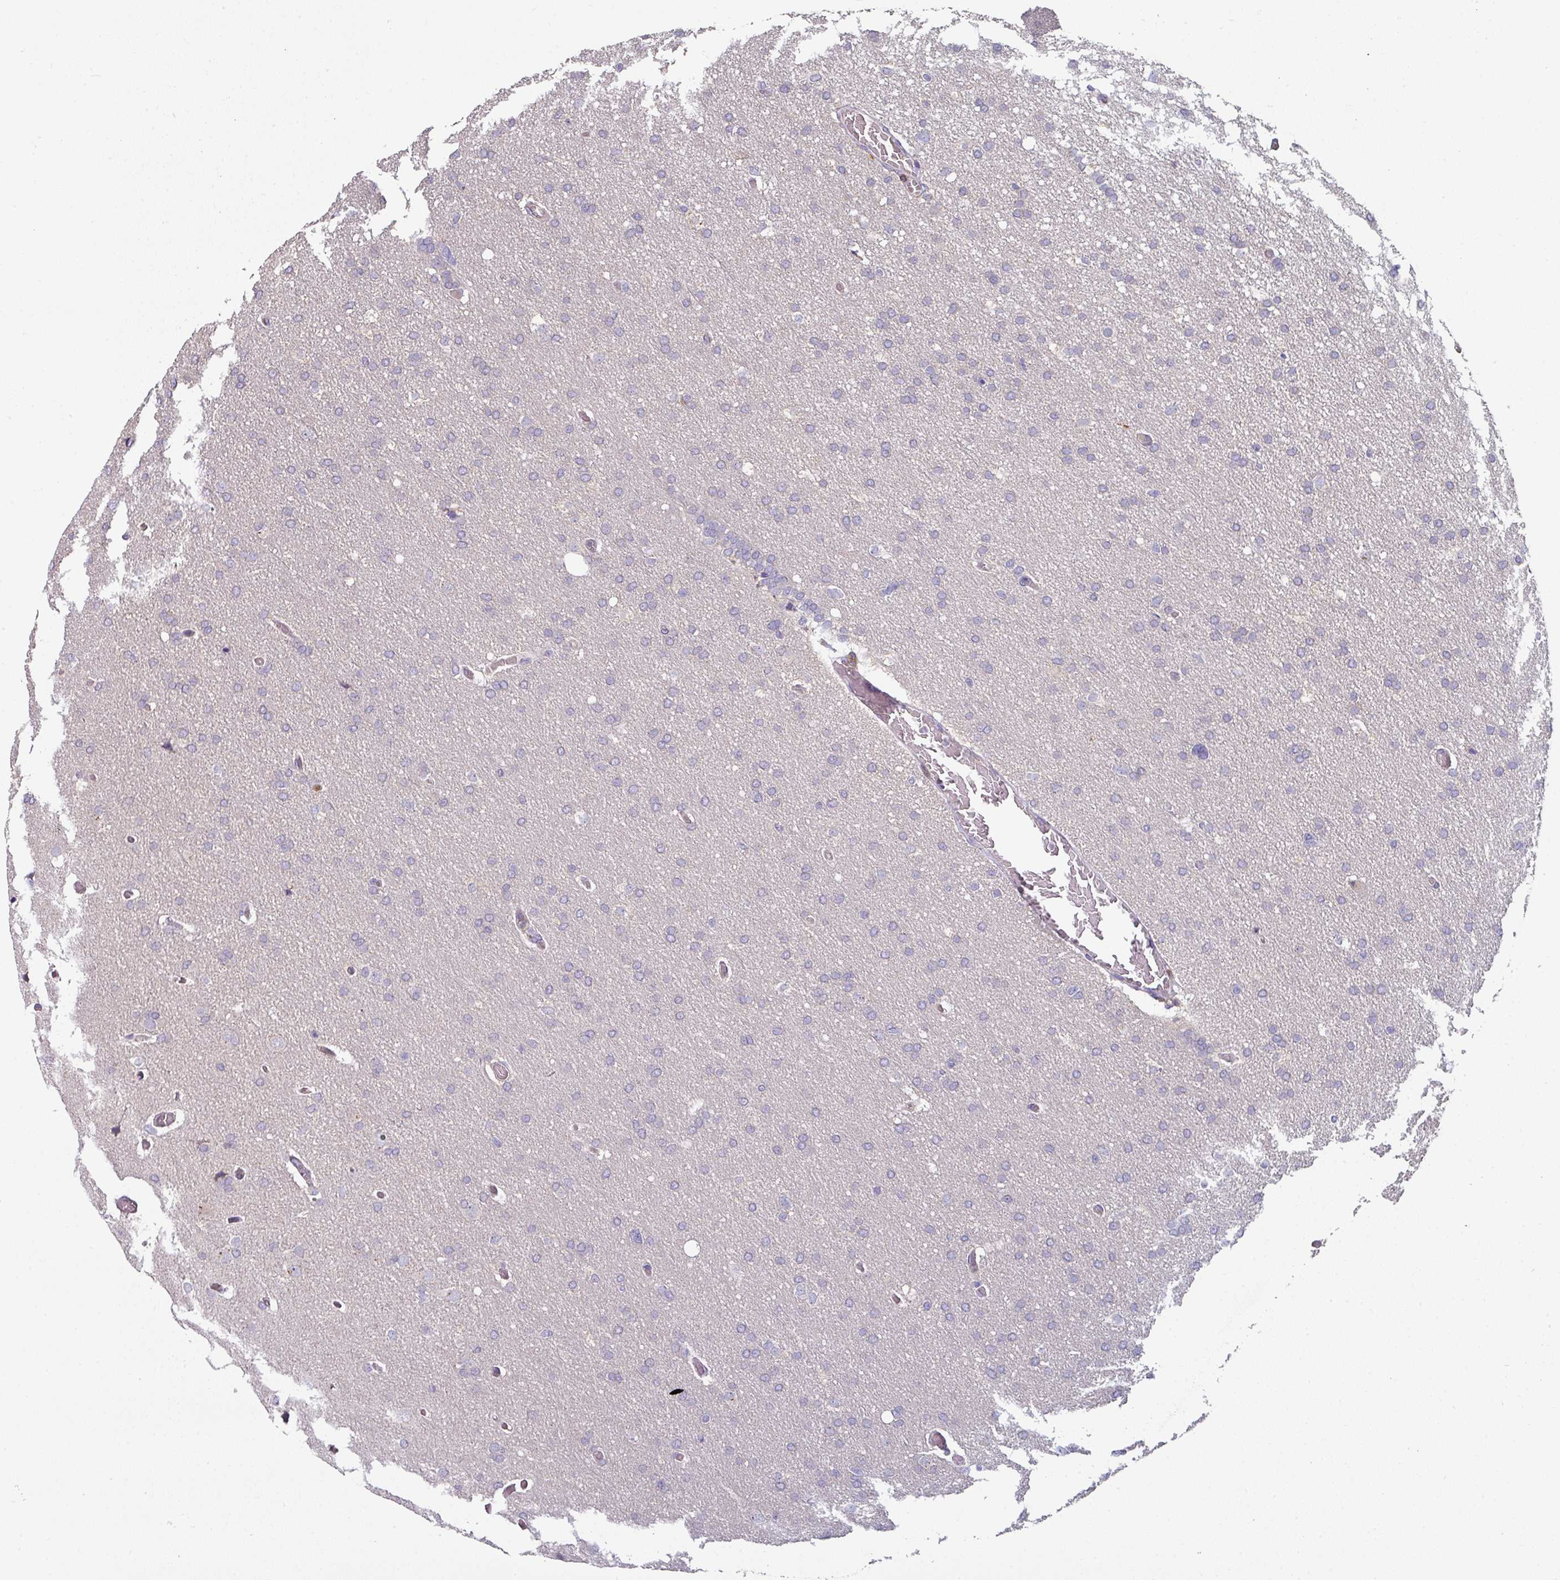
{"staining": {"intensity": "negative", "quantity": "none", "location": "none"}, "tissue": "glioma", "cell_type": "Tumor cells", "image_type": "cancer", "snomed": [{"axis": "morphology", "description": "Glioma, malignant, High grade"}, {"axis": "topography", "description": "Cerebral cortex"}], "caption": "Tumor cells show no significant staining in malignant glioma (high-grade).", "gene": "CD3G", "patient": {"sex": "female", "age": 36}}